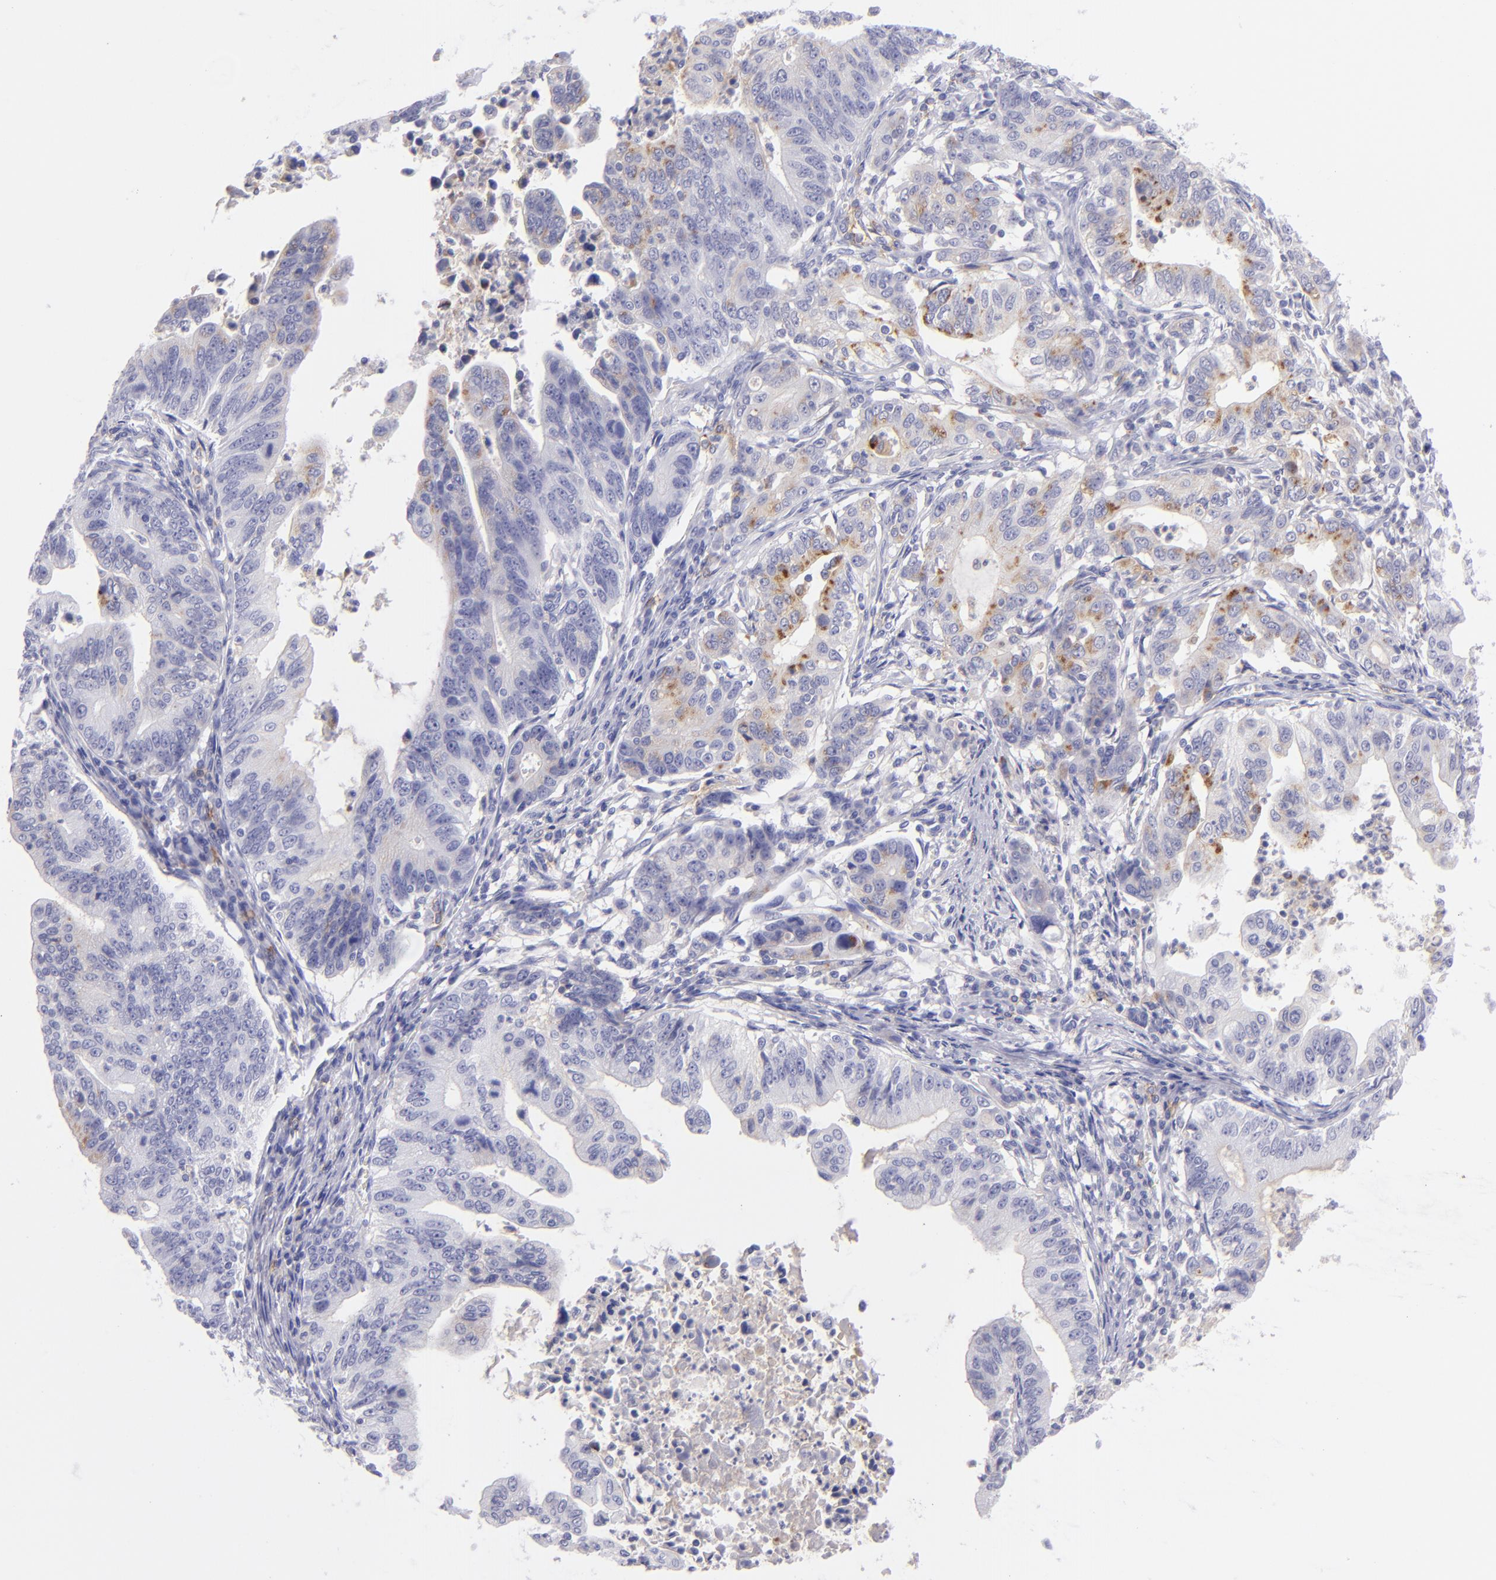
{"staining": {"intensity": "moderate", "quantity": "<25%", "location": "cytoplasmic/membranous"}, "tissue": "stomach cancer", "cell_type": "Tumor cells", "image_type": "cancer", "snomed": [{"axis": "morphology", "description": "Adenocarcinoma, NOS"}, {"axis": "topography", "description": "Stomach, upper"}], "caption": "Protein staining by immunohistochemistry displays moderate cytoplasmic/membranous staining in about <25% of tumor cells in stomach adenocarcinoma.", "gene": "CD82", "patient": {"sex": "female", "age": 50}}